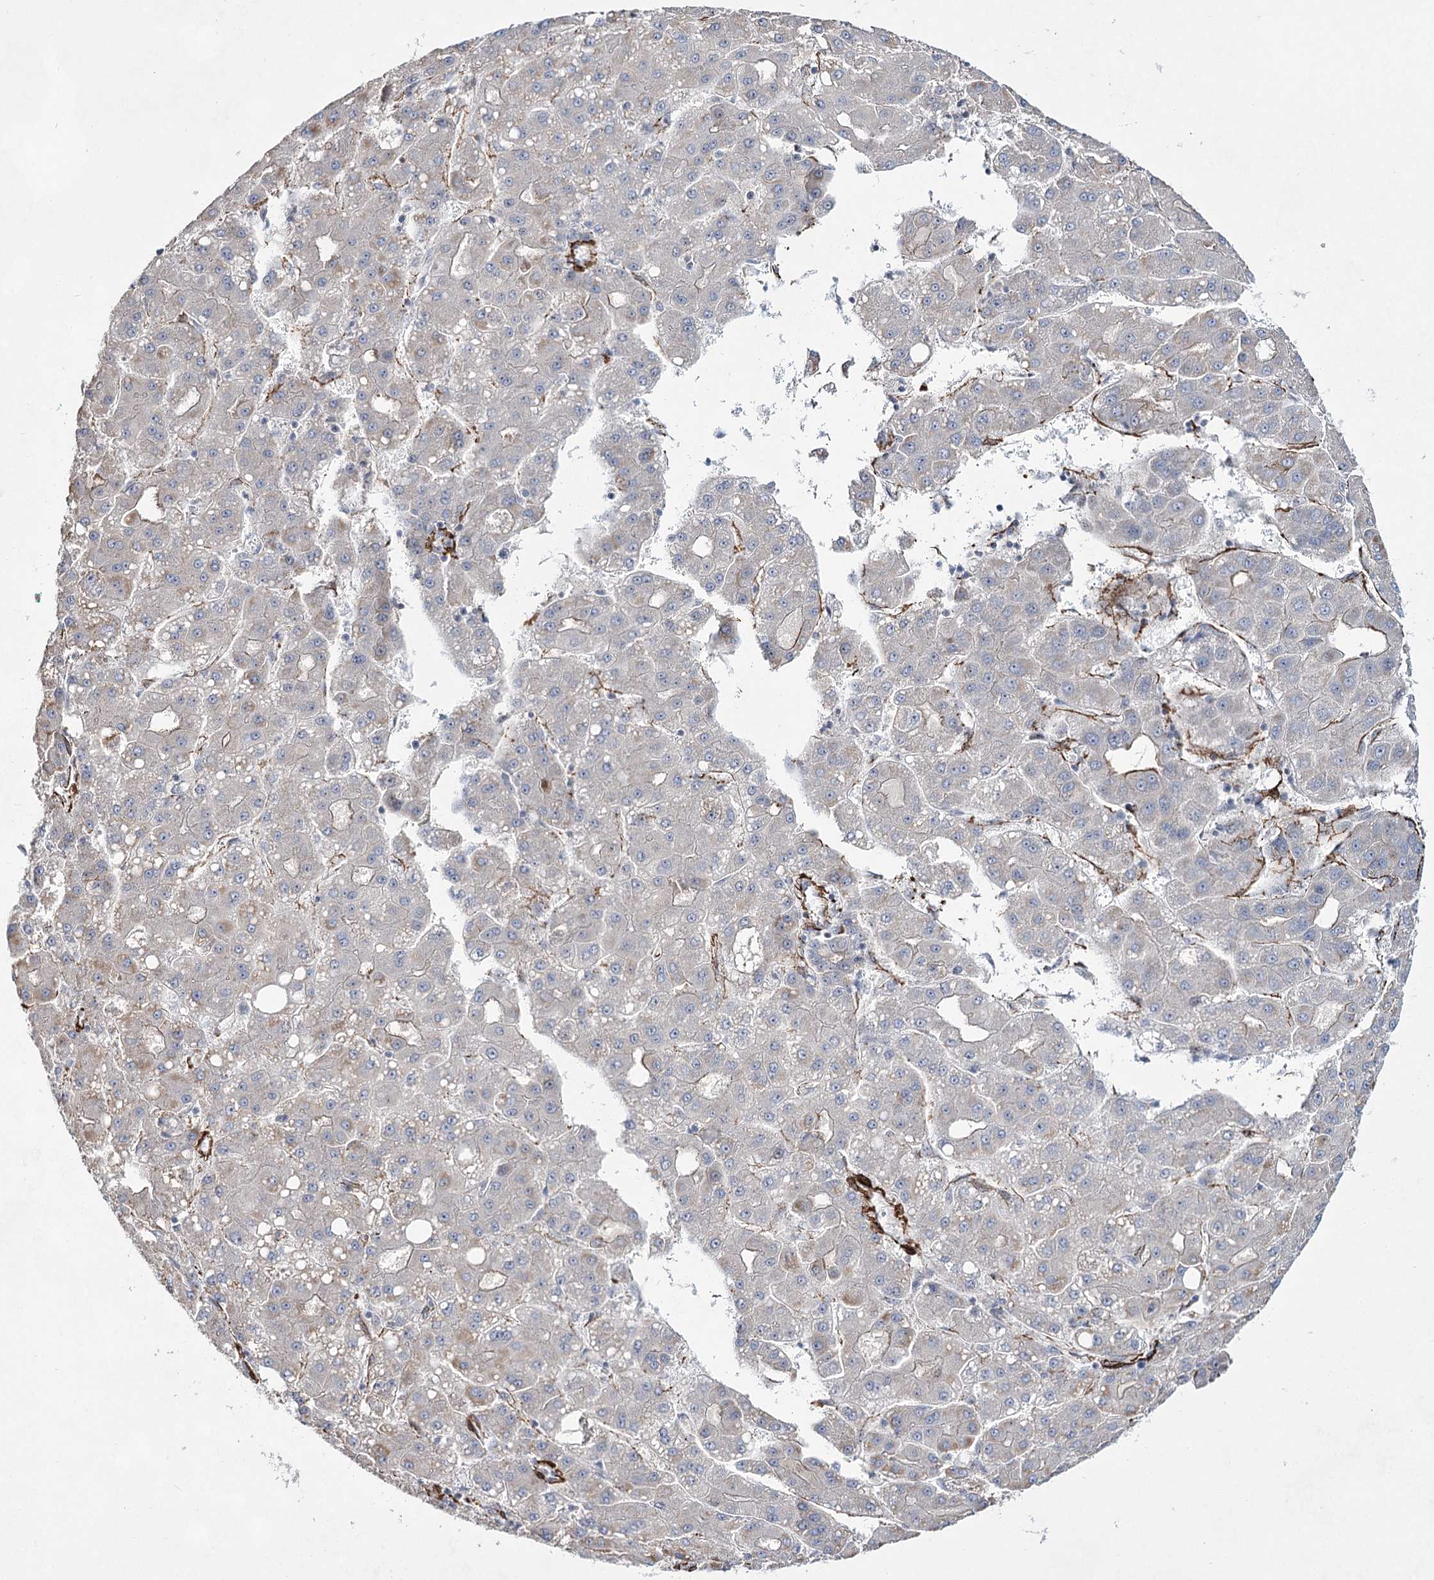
{"staining": {"intensity": "negative", "quantity": "none", "location": "none"}, "tissue": "liver cancer", "cell_type": "Tumor cells", "image_type": "cancer", "snomed": [{"axis": "morphology", "description": "Carcinoma, Hepatocellular, NOS"}, {"axis": "topography", "description": "Liver"}], "caption": "IHC of liver hepatocellular carcinoma shows no staining in tumor cells.", "gene": "CWF19L1", "patient": {"sex": "male", "age": 65}}